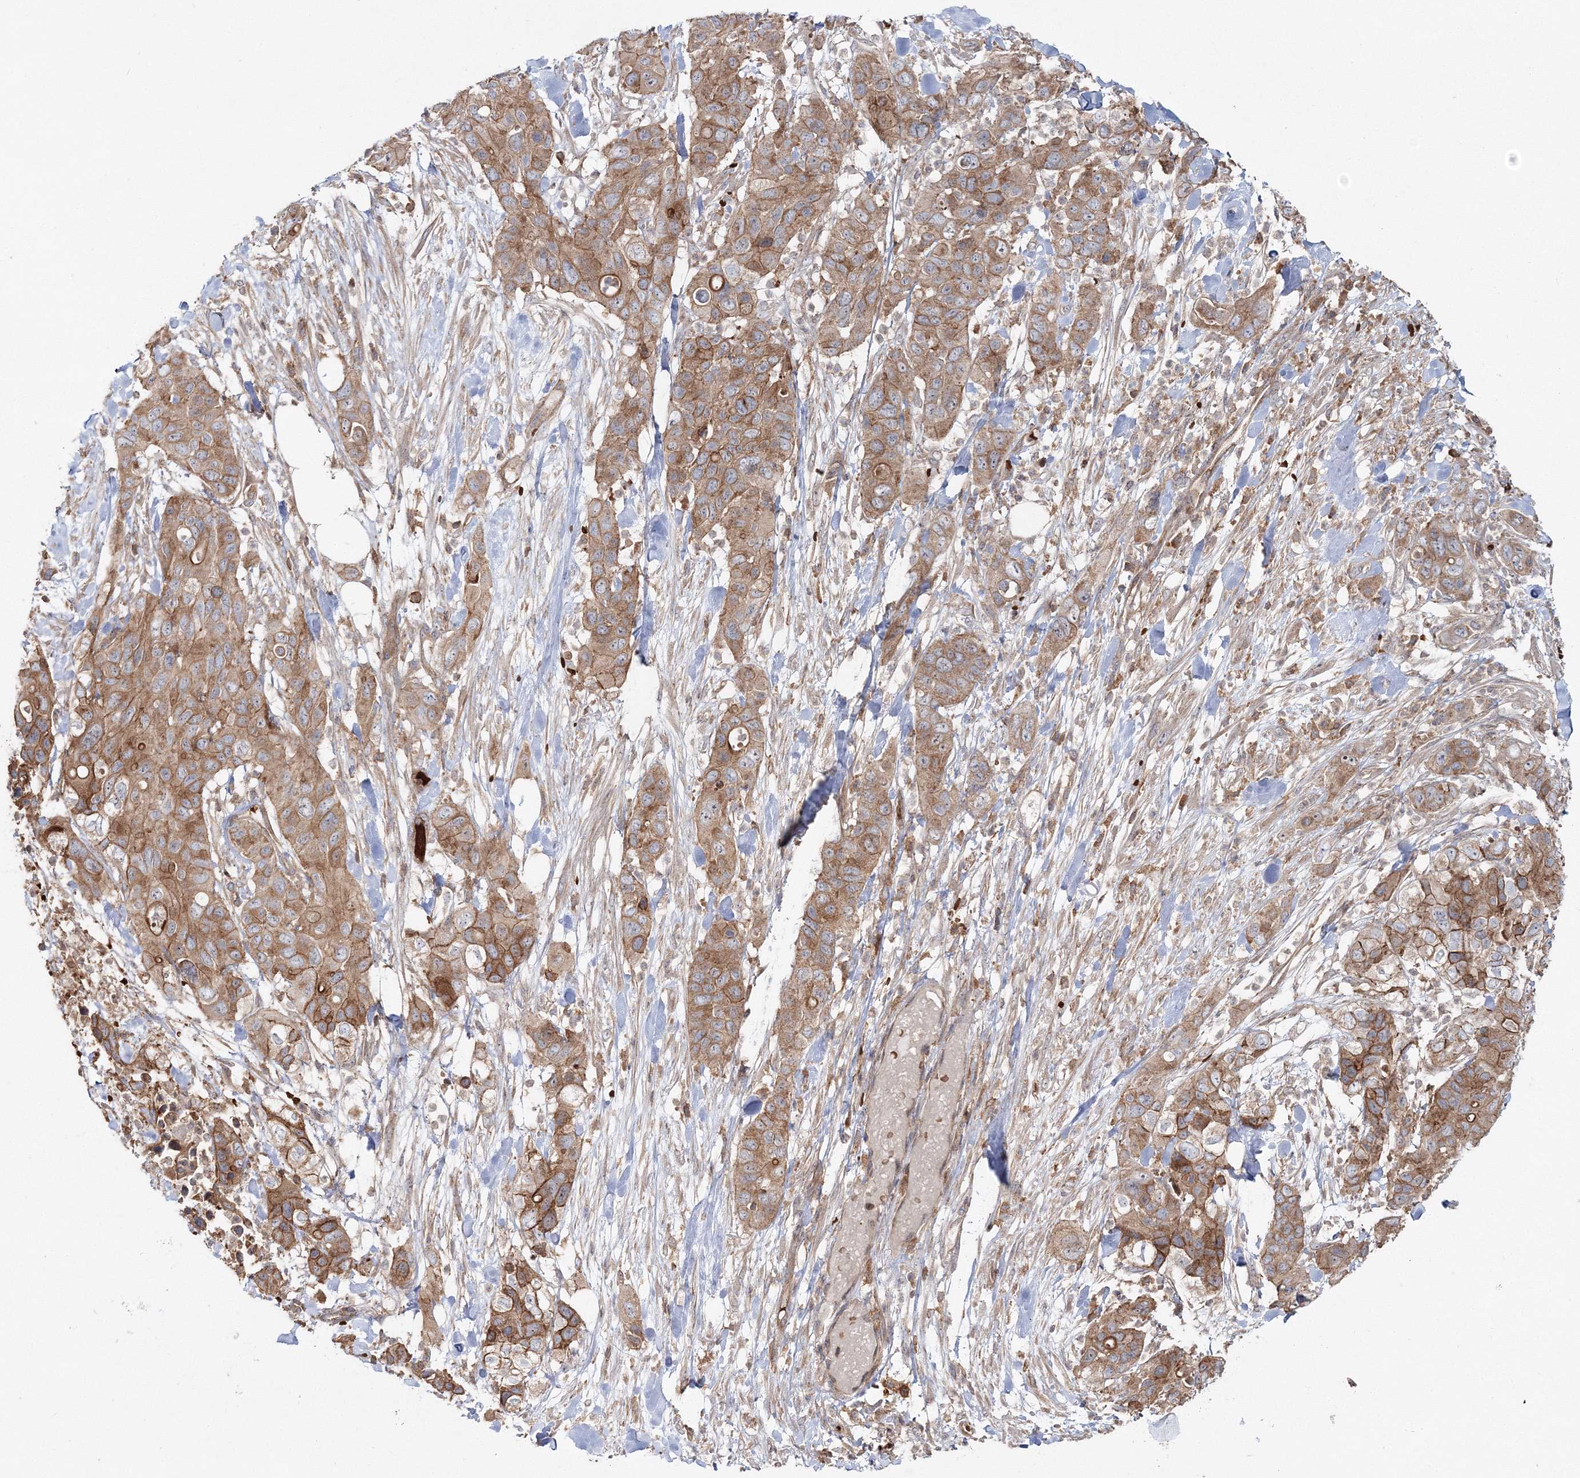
{"staining": {"intensity": "moderate", "quantity": ">75%", "location": "cytoplasmic/membranous"}, "tissue": "pancreatic cancer", "cell_type": "Tumor cells", "image_type": "cancer", "snomed": [{"axis": "morphology", "description": "Adenocarcinoma, NOS"}, {"axis": "topography", "description": "Pancreas"}], "caption": "Pancreatic adenocarcinoma was stained to show a protein in brown. There is medium levels of moderate cytoplasmic/membranous expression in approximately >75% of tumor cells.", "gene": "PCBD2", "patient": {"sex": "female", "age": 71}}